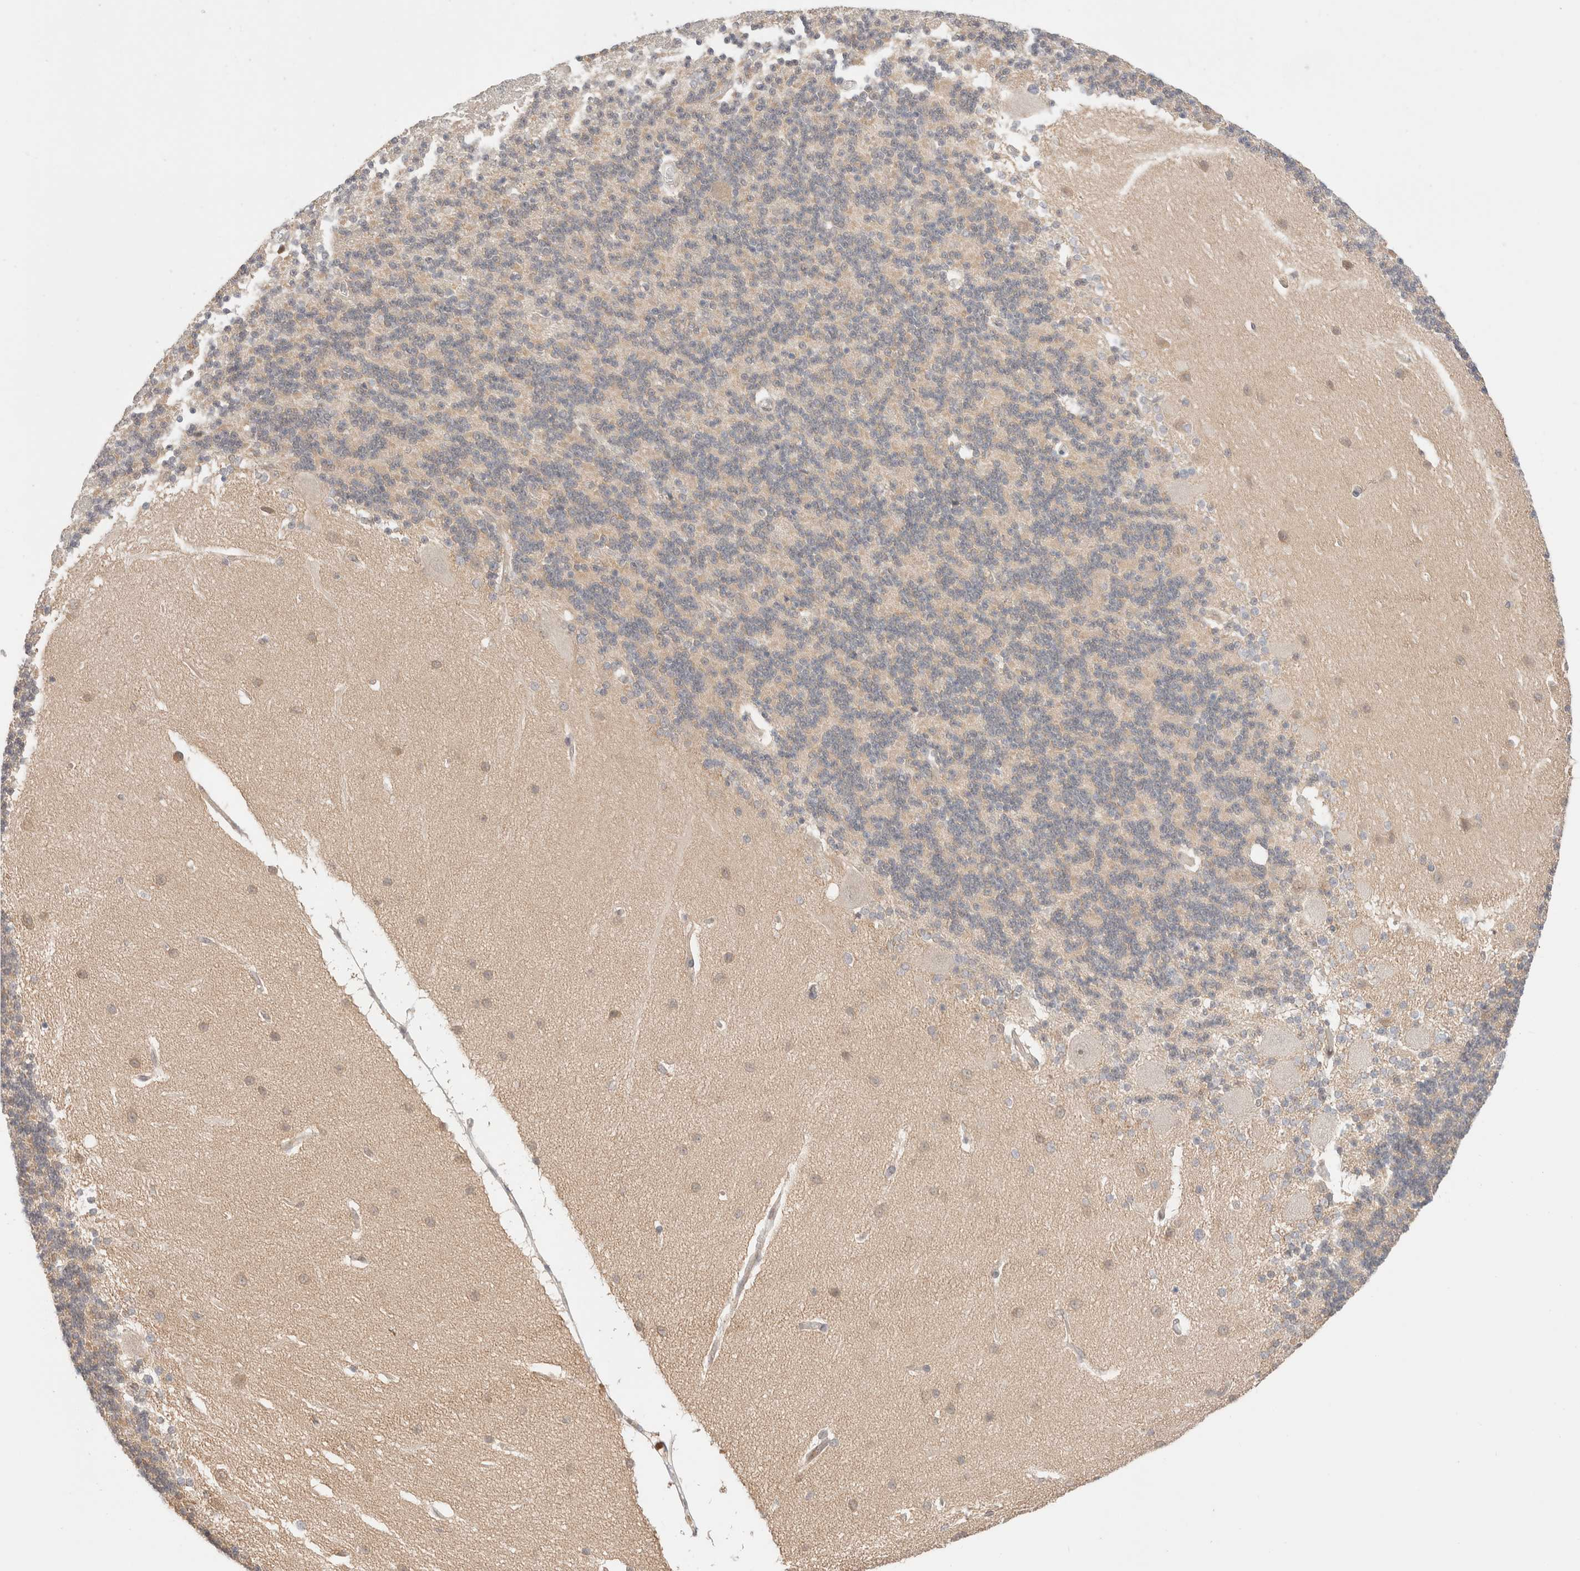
{"staining": {"intensity": "moderate", "quantity": "<25%", "location": "cytoplasmic/membranous"}, "tissue": "cerebellum", "cell_type": "Cells in granular layer", "image_type": "normal", "snomed": [{"axis": "morphology", "description": "Normal tissue, NOS"}, {"axis": "topography", "description": "Cerebellum"}], "caption": "A brown stain labels moderate cytoplasmic/membranous staining of a protein in cells in granular layer of benign human cerebellum.", "gene": "XKR4", "patient": {"sex": "female", "age": 54}}